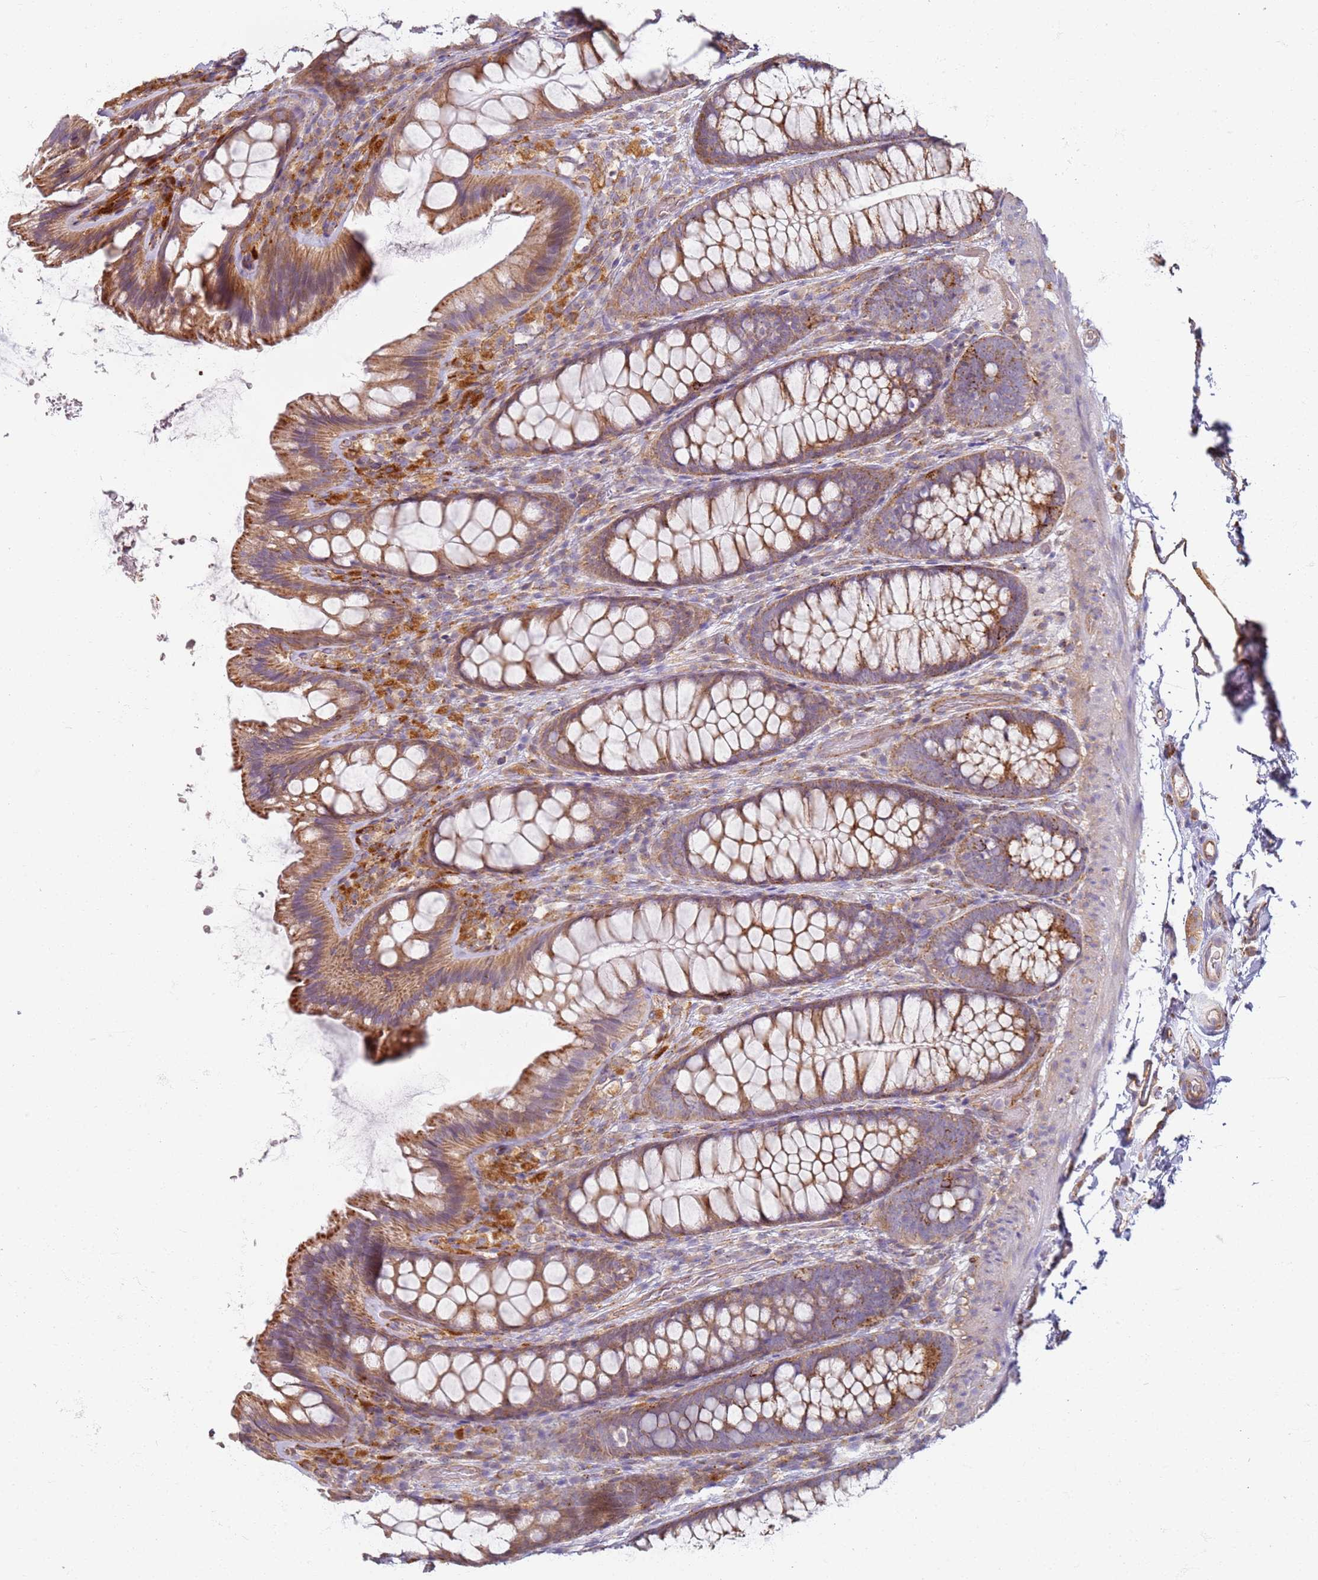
{"staining": {"intensity": "weak", "quantity": ">75%", "location": "cytoplasmic/membranous"}, "tissue": "colon", "cell_type": "Endothelial cells", "image_type": "normal", "snomed": [{"axis": "morphology", "description": "Normal tissue, NOS"}, {"axis": "topography", "description": "Colon"}], "caption": "Endothelial cells demonstrate weak cytoplasmic/membranous expression in about >75% of cells in normal colon.", "gene": "PROKR2", "patient": {"sex": "male", "age": 46}}